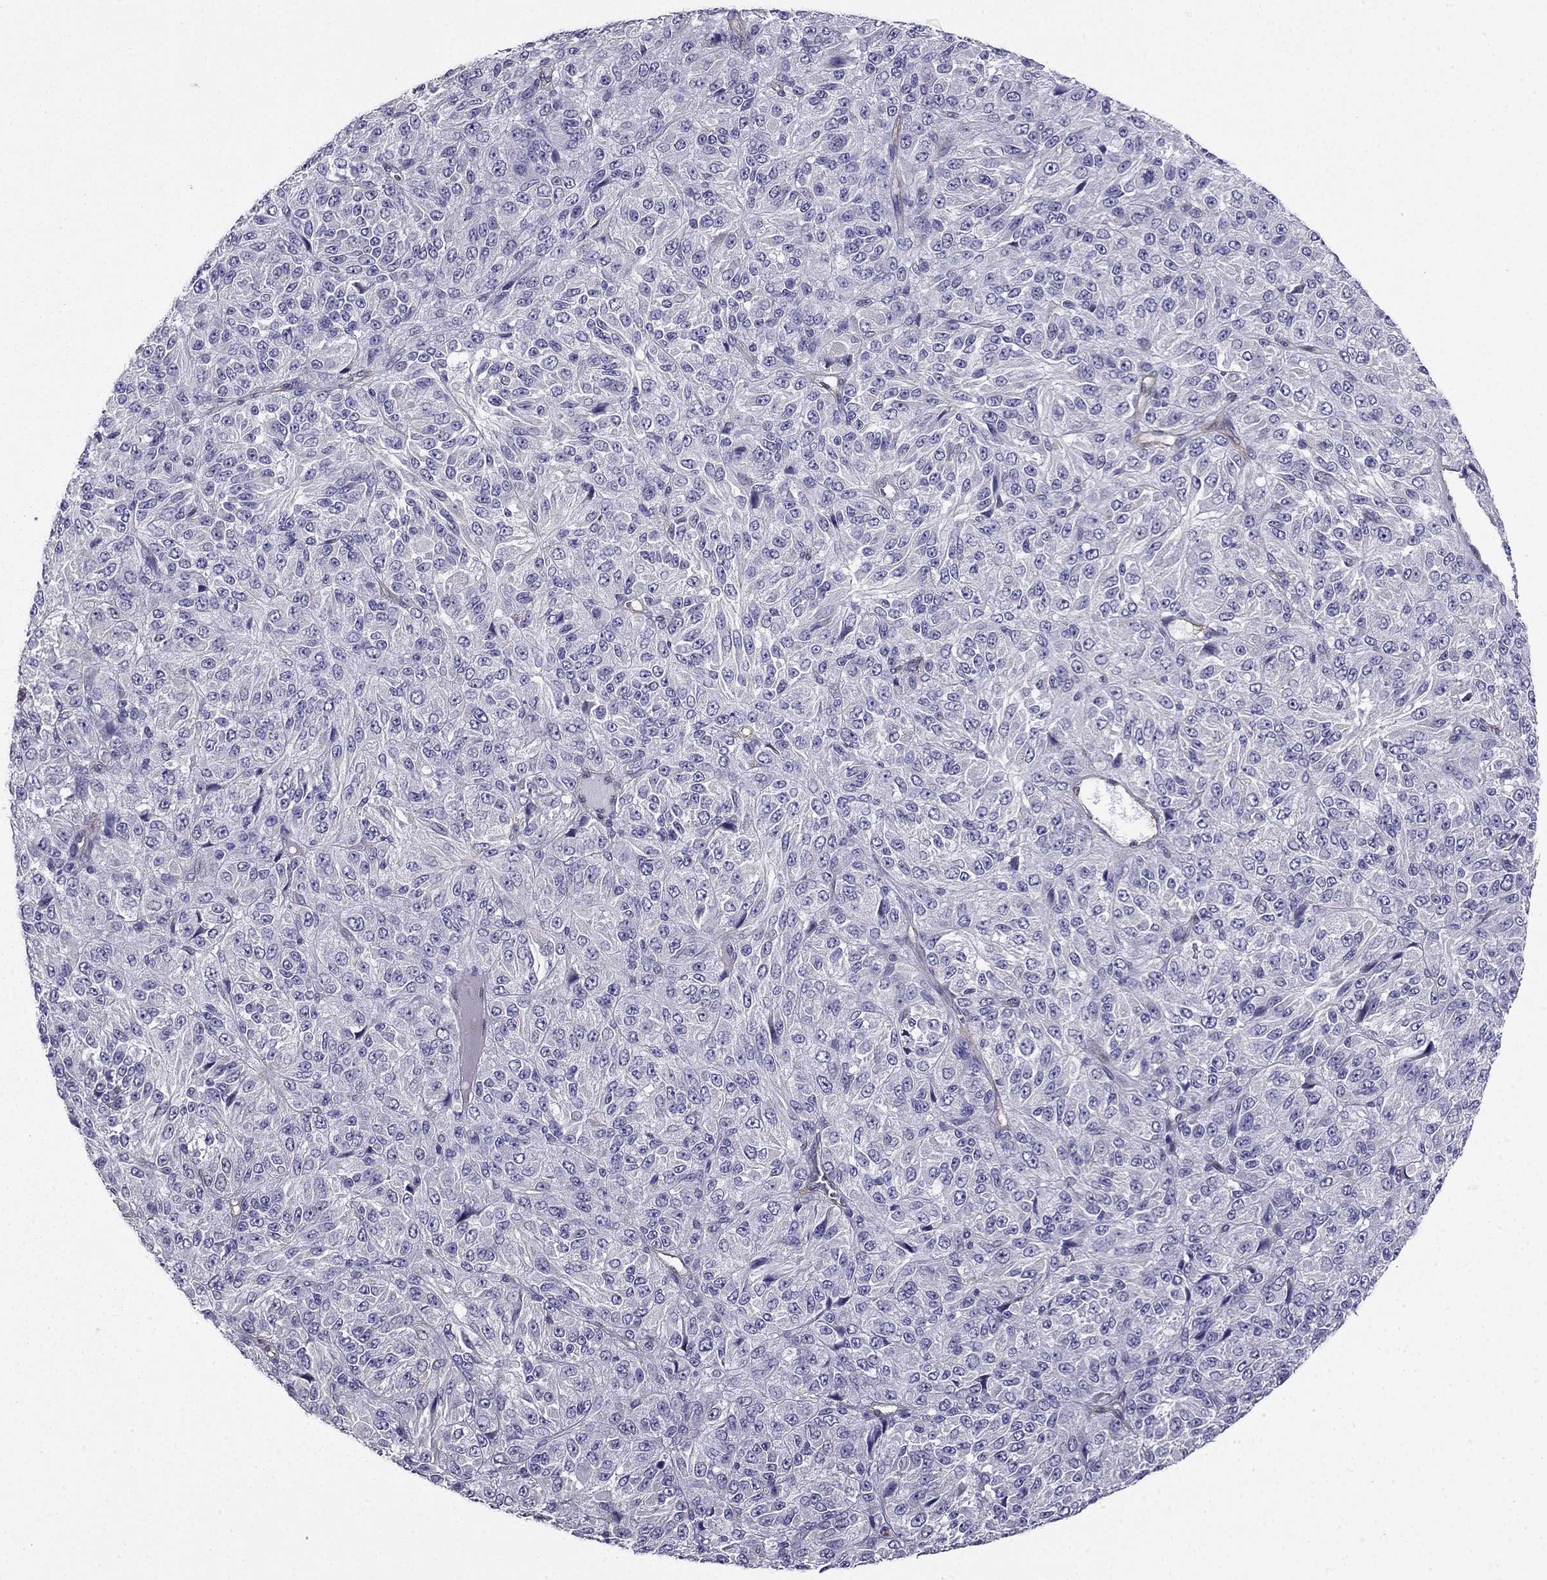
{"staining": {"intensity": "negative", "quantity": "none", "location": "none"}, "tissue": "melanoma", "cell_type": "Tumor cells", "image_type": "cancer", "snomed": [{"axis": "morphology", "description": "Malignant melanoma, Metastatic site"}, {"axis": "topography", "description": "Brain"}], "caption": "A histopathology image of malignant melanoma (metastatic site) stained for a protein displays no brown staining in tumor cells. (DAB (3,3'-diaminobenzidine) immunohistochemistry, high magnification).", "gene": "ENOX1", "patient": {"sex": "female", "age": 56}}